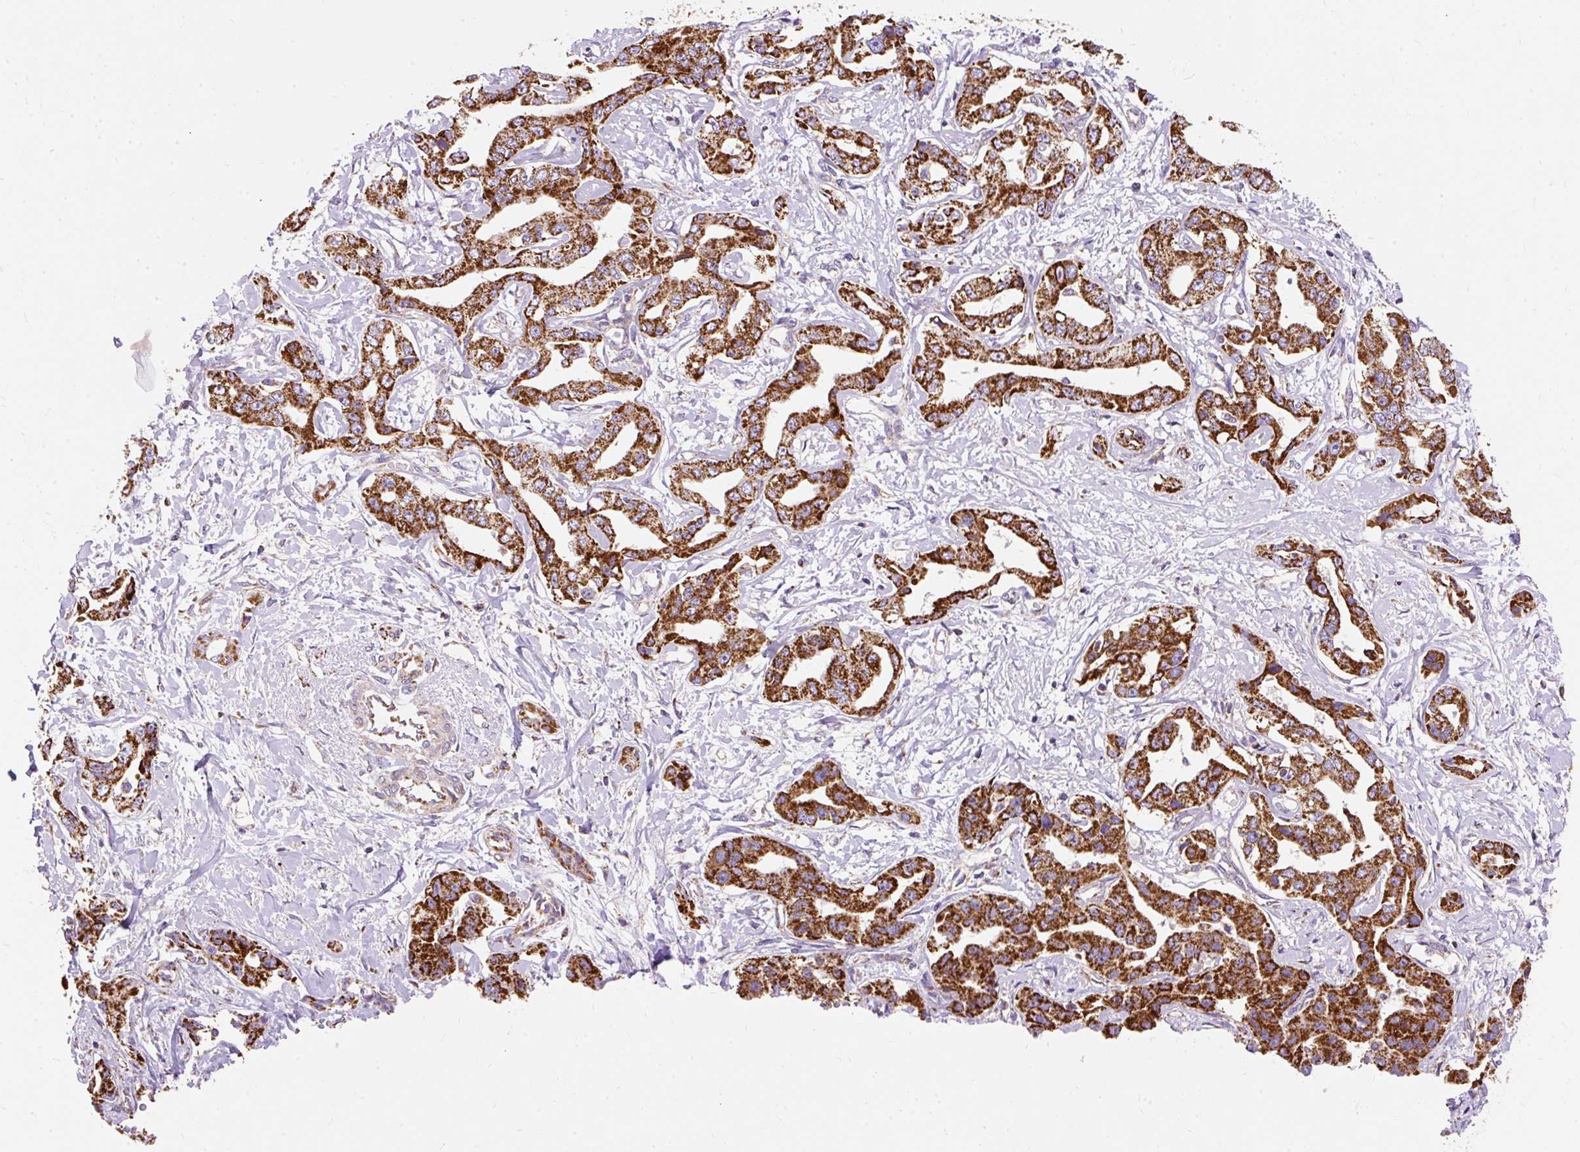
{"staining": {"intensity": "strong", "quantity": ">75%", "location": "cytoplasmic/membranous"}, "tissue": "liver cancer", "cell_type": "Tumor cells", "image_type": "cancer", "snomed": [{"axis": "morphology", "description": "Cholangiocarcinoma"}, {"axis": "topography", "description": "Liver"}], "caption": "Protein analysis of liver cholangiocarcinoma tissue reveals strong cytoplasmic/membranous staining in about >75% of tumor cells. The staining was performed using DAB to visualize the protein expression in brown, while the nuclei were stained in blue with hematoxylin (Magnification: 20x).", "gene": "CEP290", "patient": {"sex": "male", "age": 59}}